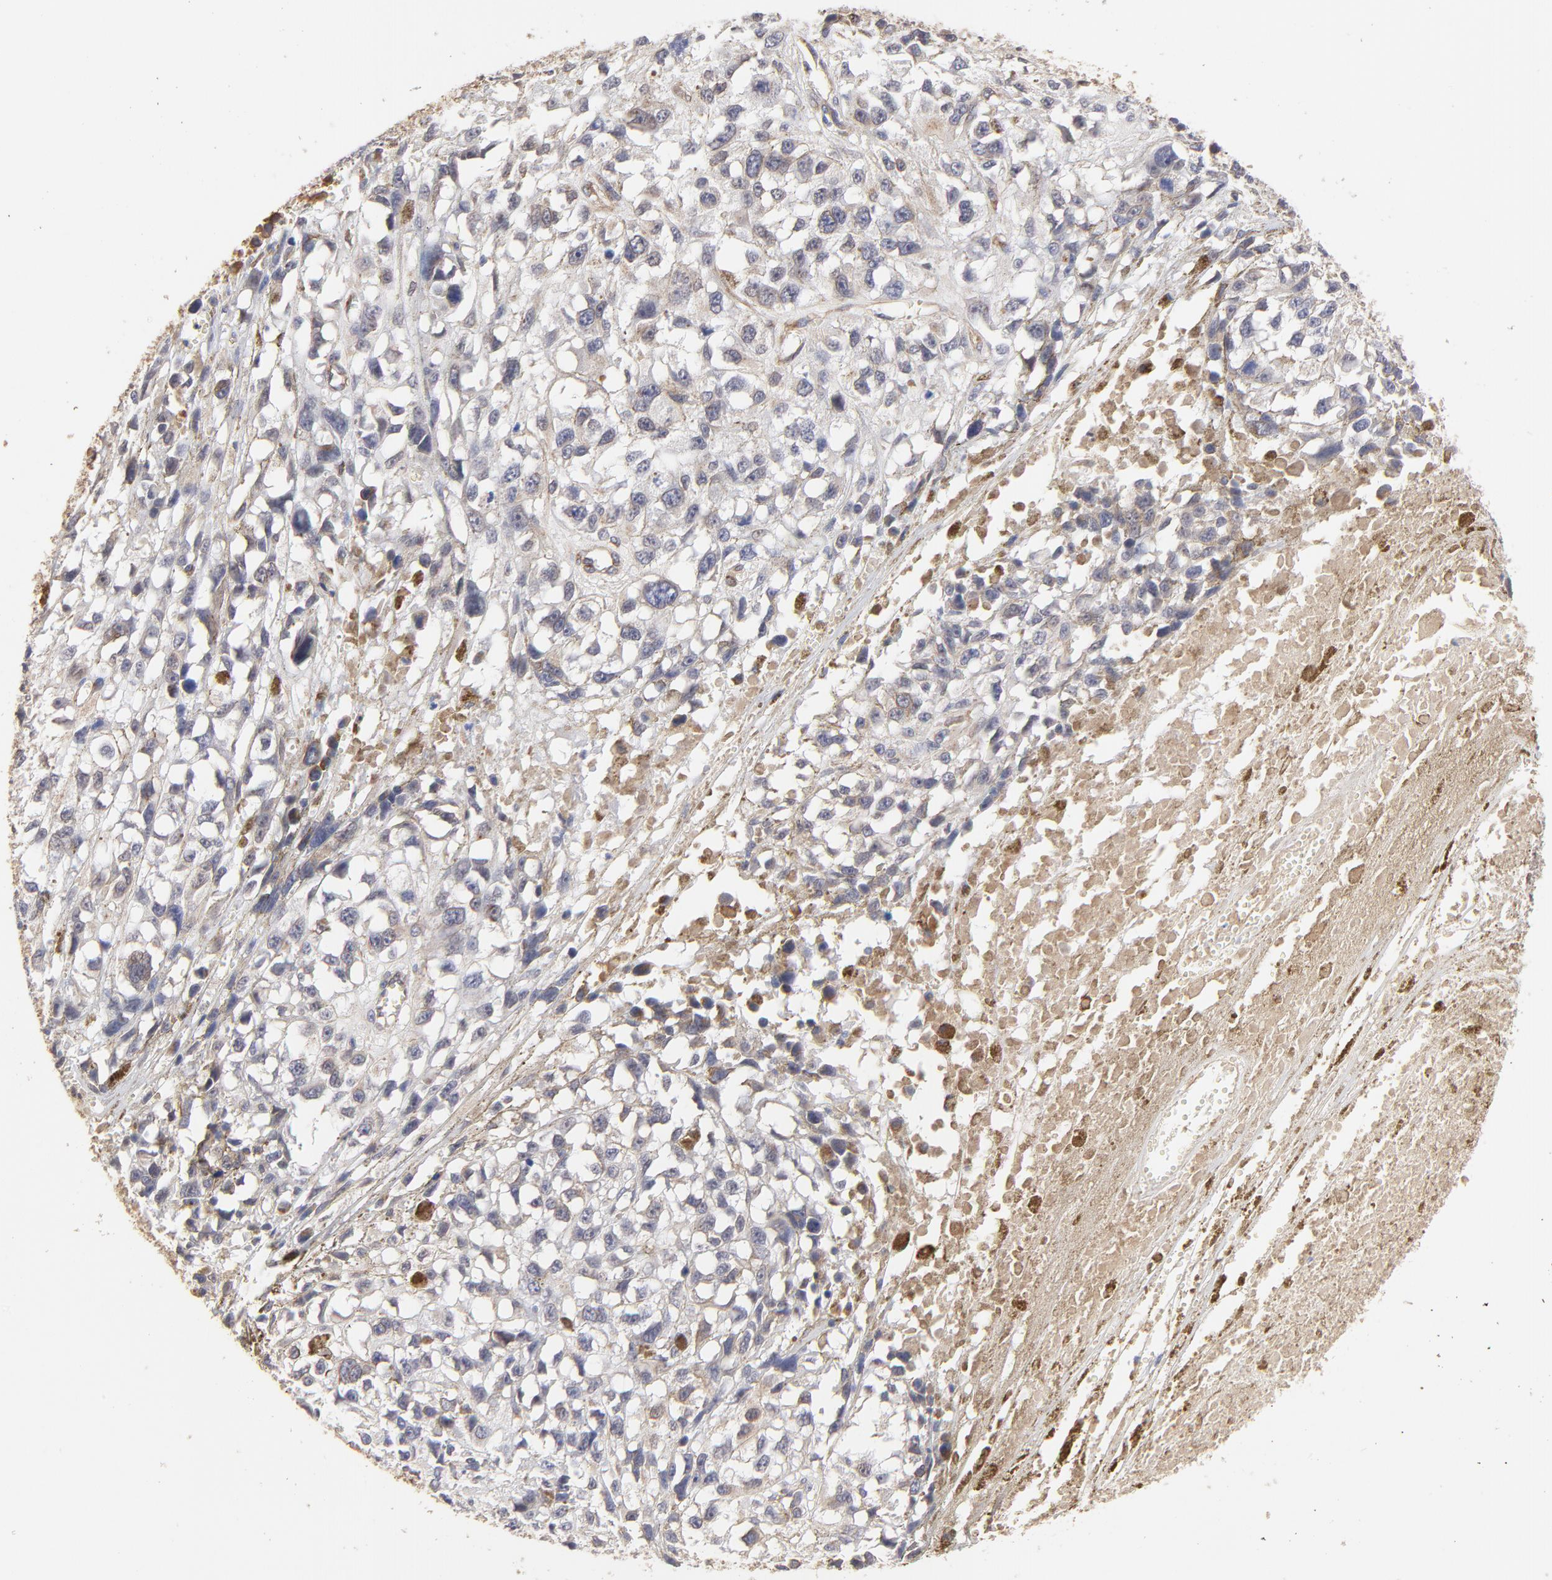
{"staining": {"intensity": "negative", "quantity": "none", "location": "none"}, "tissue": "melanoma", "cell_type": "Tumor cells", "image_type": "cancer", "snomed": [{"axis": "morphology", "description": "Malignant melanoma, Metastatic site"}, {"axis": "topography", "description": "Lymph node"}], "caption": "Tumor cells are negative for brown protein staining in malignant melanoma (metastatic site).", "gene": "LRCH2", "patient": {"sex": "male", "age": 59}}